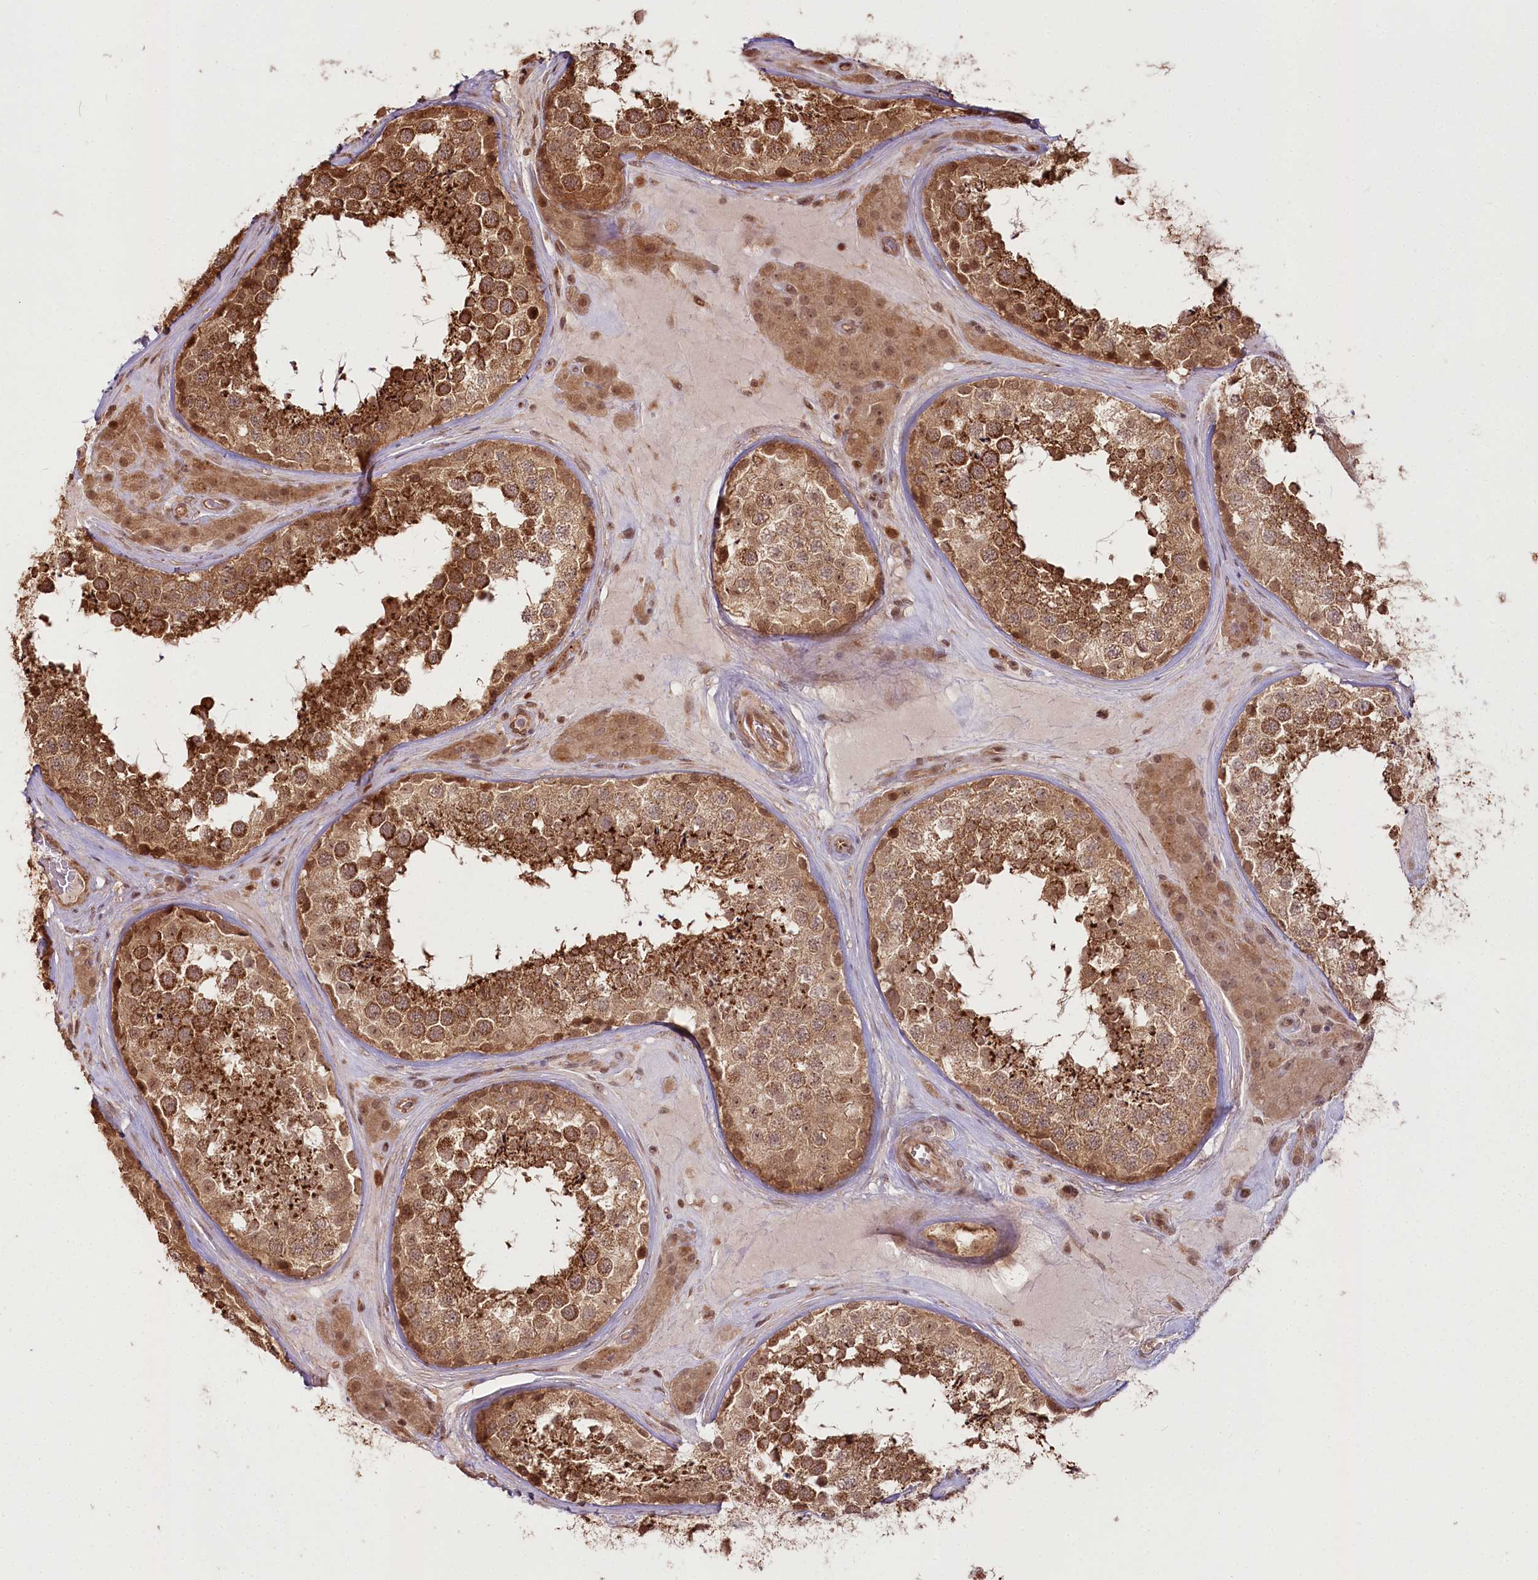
{"staining": {"intensity": "strong", "quantity": ">75%", "location": "cytoplasmic/membranous"}, "tissue": "testis", "cell_type": "Cells in seminiferous ducts", "image_type": "normal", "snomed": [{"axis": "morphology", "description": "Normal tissue, NOS"}, {"axis": "topography", "description": "Testis"}], "caption": "A histopathology image of testis stained for a protein shows strong cytoplasmic/membranous brown staining in cells in seminiferous ducts. The protein of interest is shown in brown color, while the nuclei are stained blue.", "gene": "R3HDM2", "patient": {"sex": "male", "age": 46}}